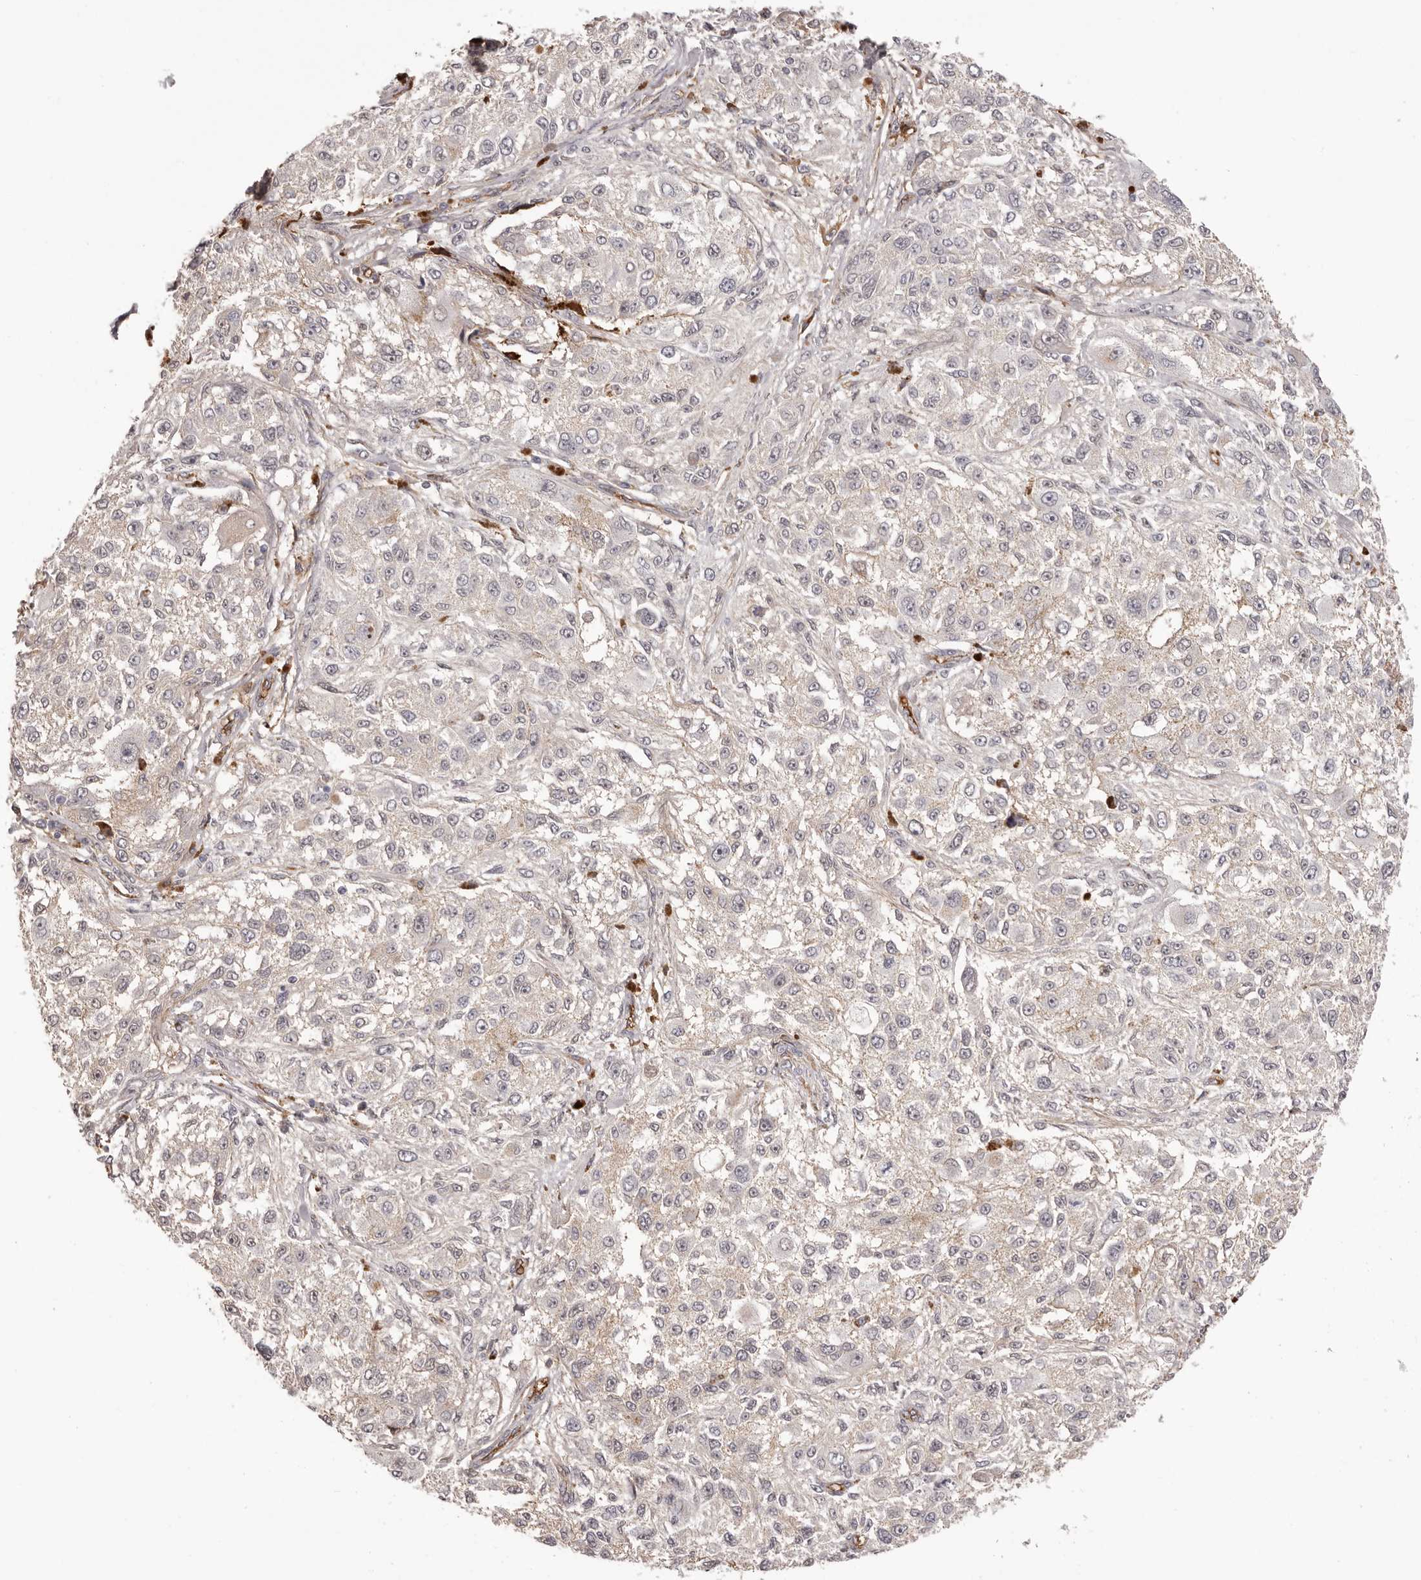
{"staining": {"intensity": "negative", "quantity": "none", "location": "none"}, "tissue": "melanoma", "cell_type": "Tumor cells", "image_type": "cancer", "snomed": [{"axis": "morphology", "description": "Necrosis, NOS"}, {"axis": "morphology", "description": "Malignant melanoma, NOS"}, {"axis": "topography", "description": "Skin"}], "caption": "DAB immunohistochemical staining of malignant melanoma exhibits no significant staining in tumor cells.", "gene": "OTUD3", "patient": {"sex": "female", "age": 87}}